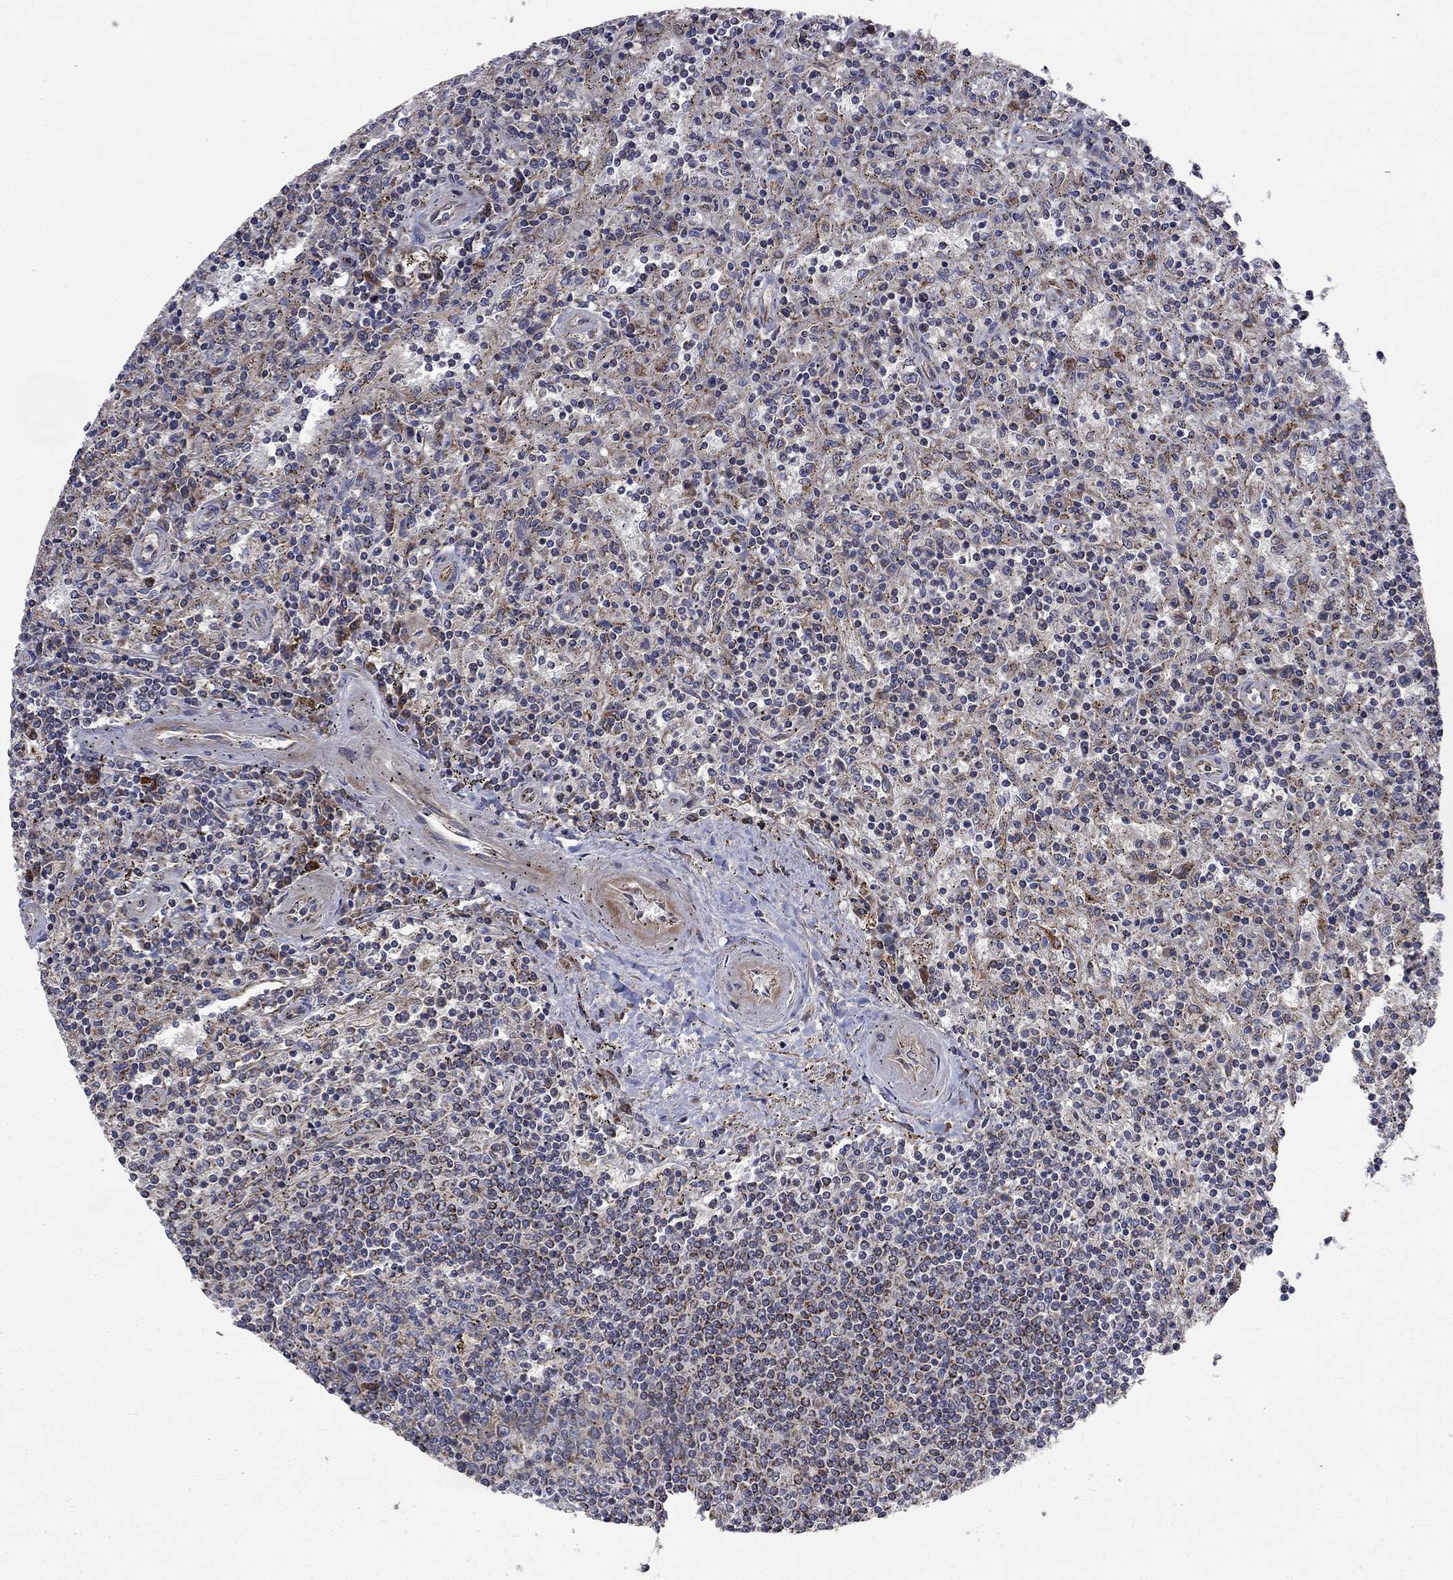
{"staining": {"intensity": "negative", "quantity": "none", "location": "none"}, "tissue": "lymphoma", "cell_type": "Tumor cells", "image_type": "cancer", "snomed": [{"axis": "morphology", "description": "Malignant lymphoma, non-Hodgkin's type, Low grade"}, {"axis": "topography", "description": "Spleen"}], "caption": "There is no significant positivity in tumor cells of low-grade malignant lymphoma, non-Hodgkin's type.", "gene": "NDUFC1", "patient": {"sex": "male", "age": 62}}